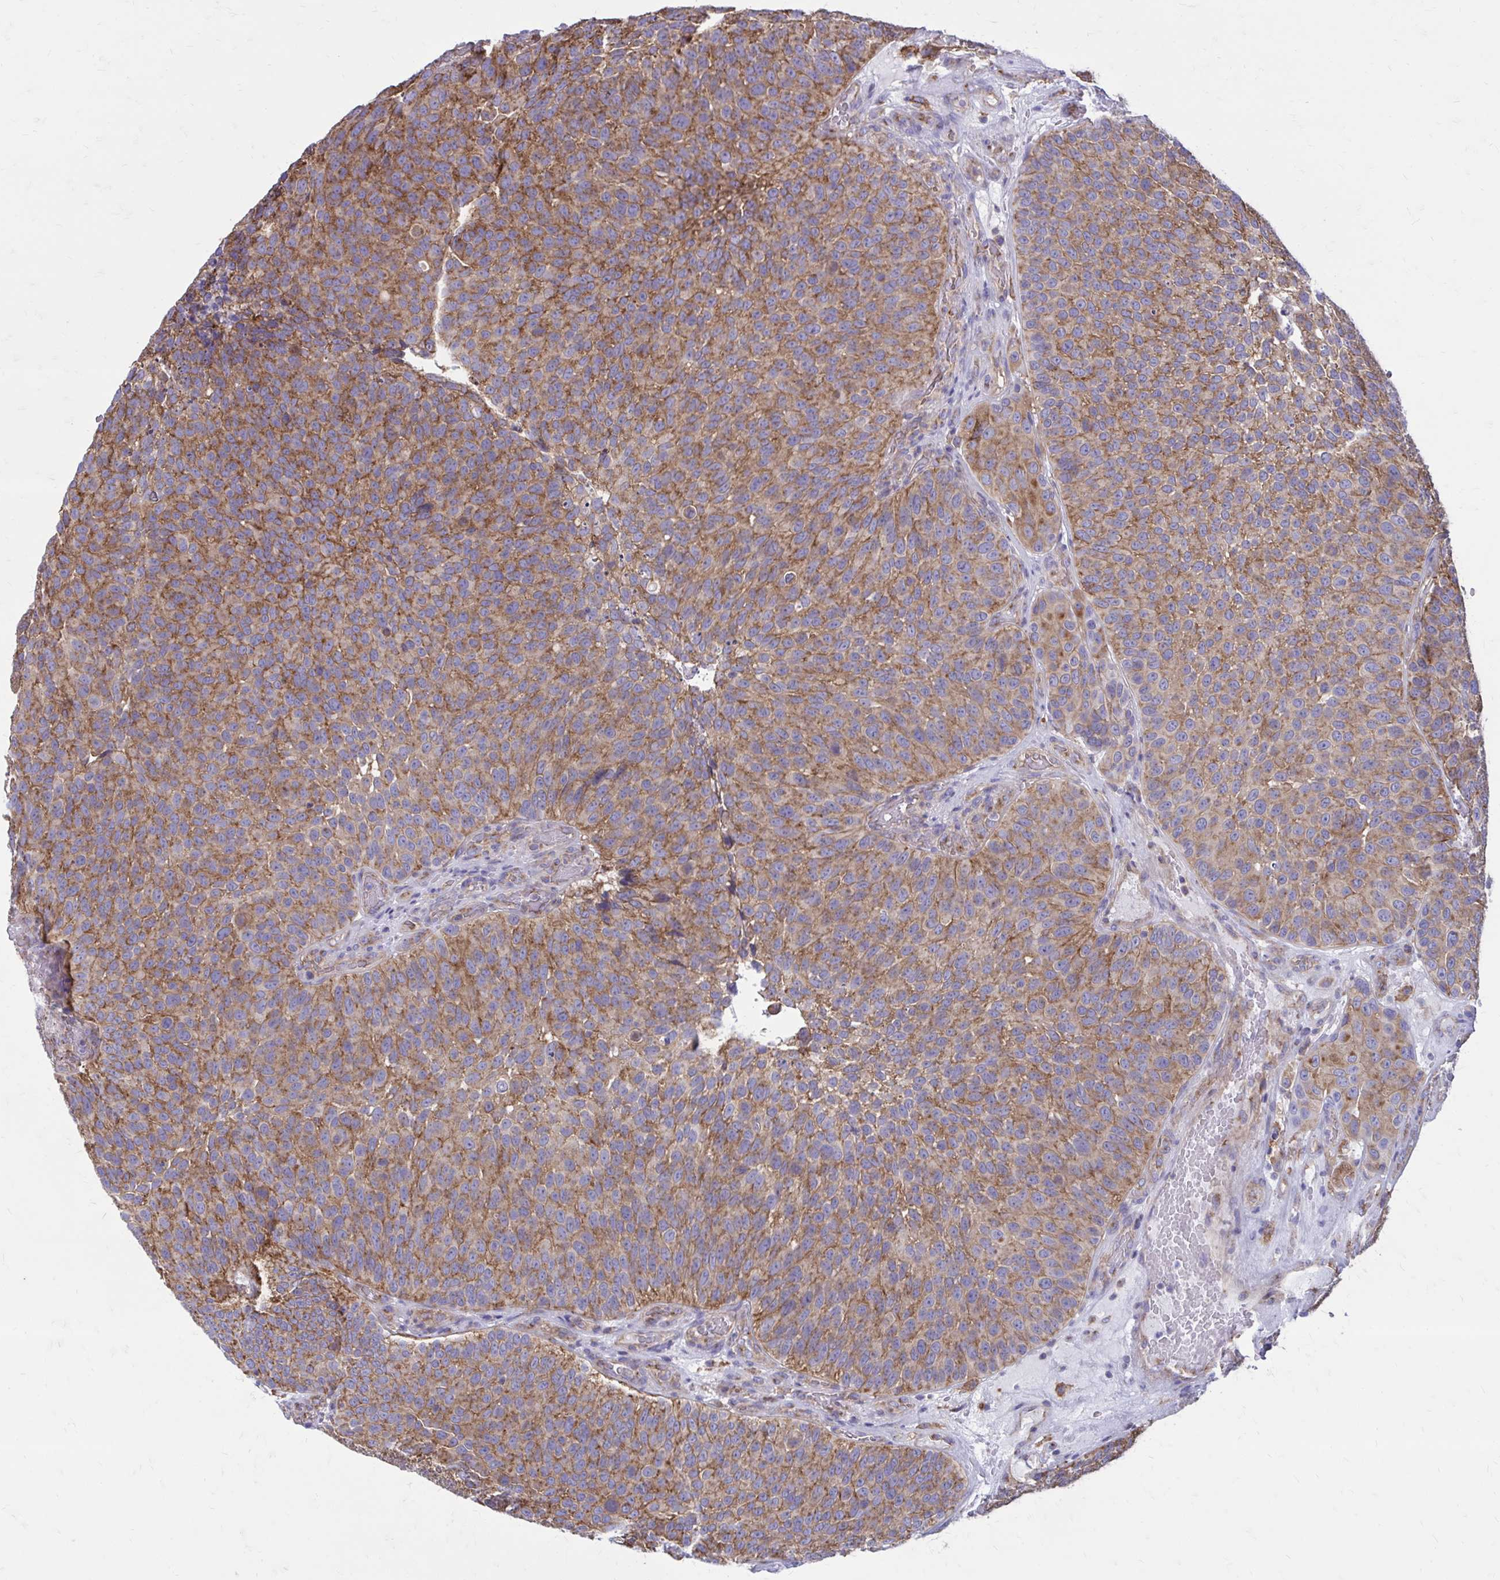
{"staining": {"intensity": "moderate", "quantity": ">75%", "location": "cytoplasmic/membranous"}, "tissue": "urothelial cancer", "cell_type": "Tumor cells", "image_type": "cancer", "snomed": [{"axis": "morphology", "description": "Urothelial carcinoma, Low grade"}, {"axis": "topography", "description": "Urinary bladder"}], "caption": "This is a micrograph of immunohistochemistry (IHC) staining of urothelial carcinoma (low-grade), which shows moderate expression in the cytoplasmic/membranous of tumor cells.", "gene": "CLTA", "patient": {"sex": "male", "age": 76}}